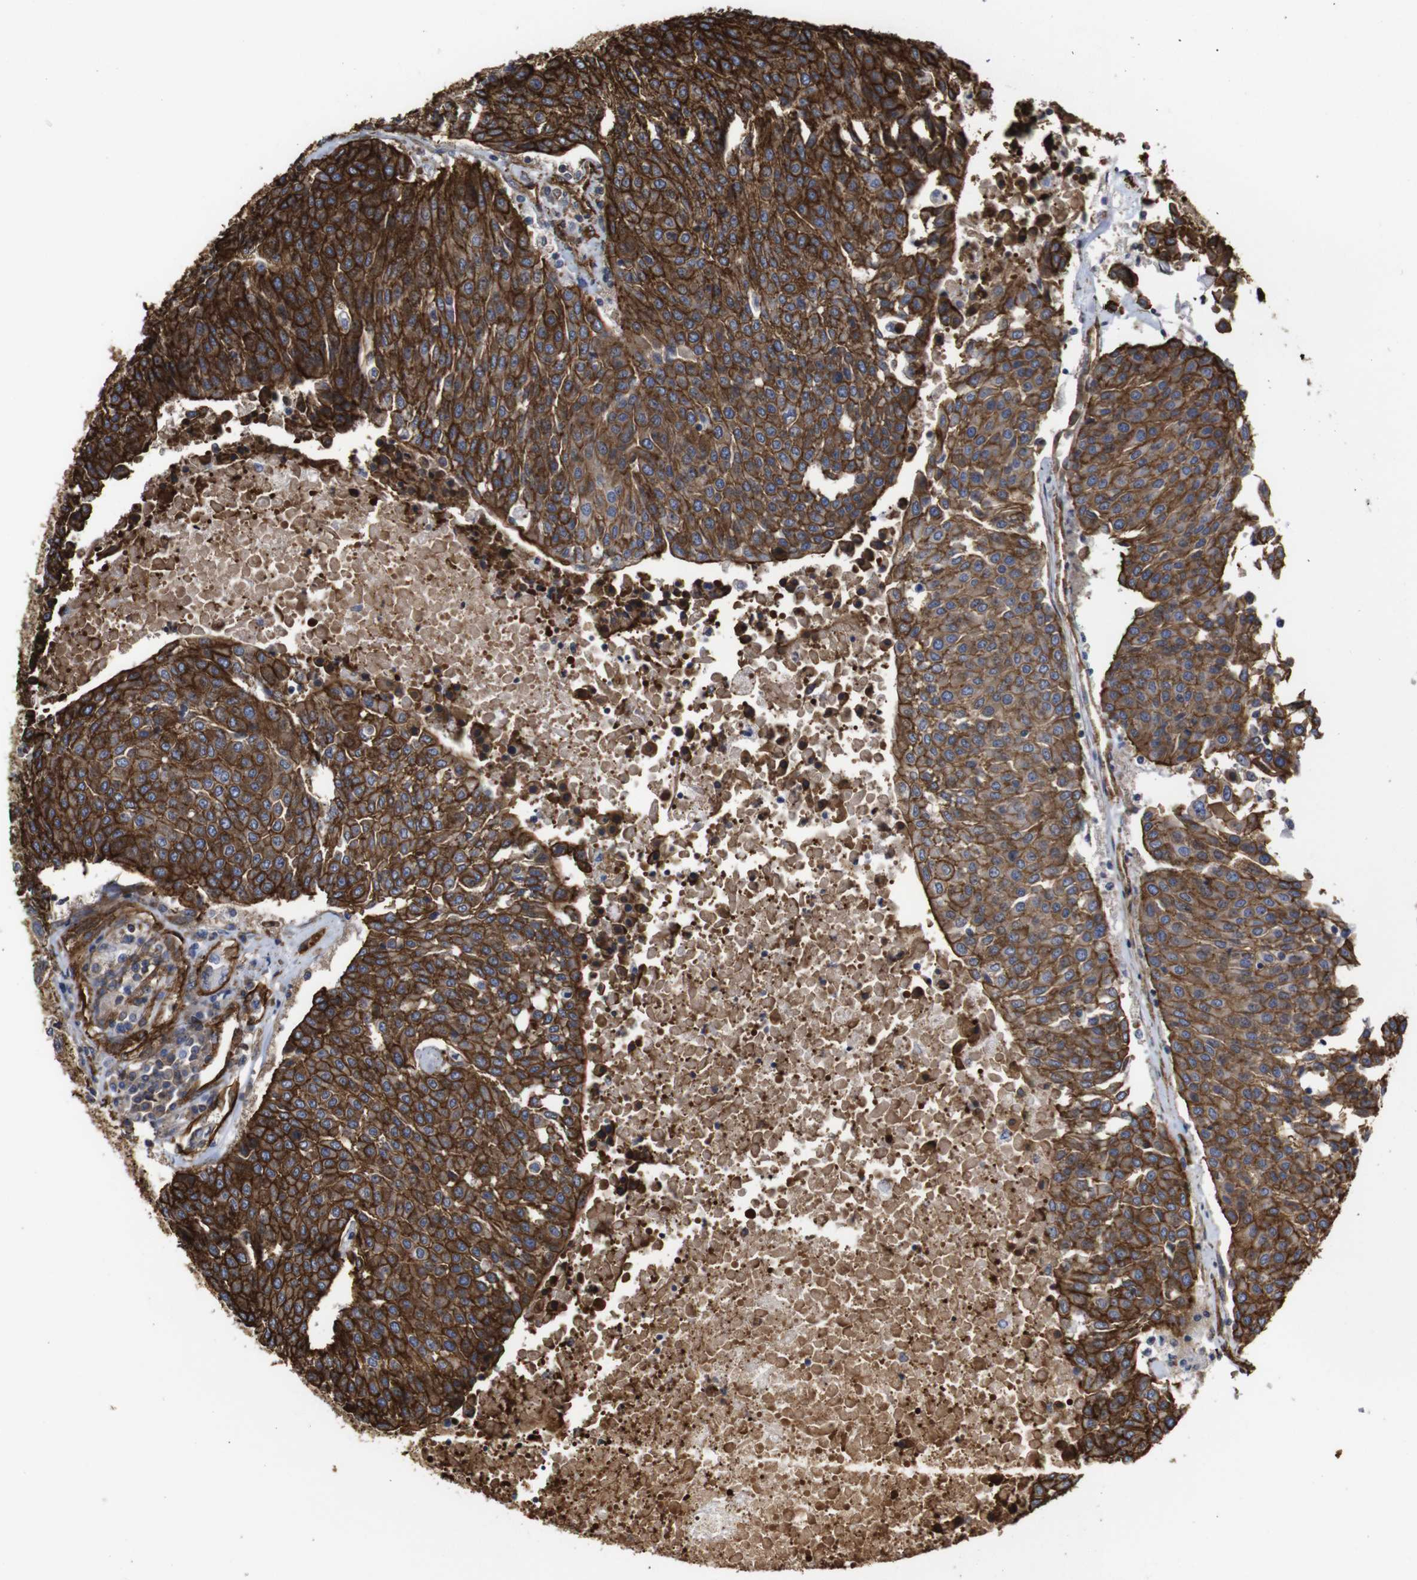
{"staining": {"intensity": "strong", "quantity": ">75%", "location": "cytoplasmic/membranous"}, "tissue": "urothelial cancer", "cell_type": "Tumor cells", "image_type": "cancer", "snomed": [{"axis": "morphology", "description": "Urothelial carcinoma, High grade"}, {"axis": "topography", "description": "Urinary bladder"}], "caption": "There is high levels of strong cytoplasmic/membranous staining in tumor cells of urothelial cancer, as demonstrated by immunohistochemical staining (brown color).", "gene": "SPTBN1", "patient": {"sex": "female", "age": 85}}